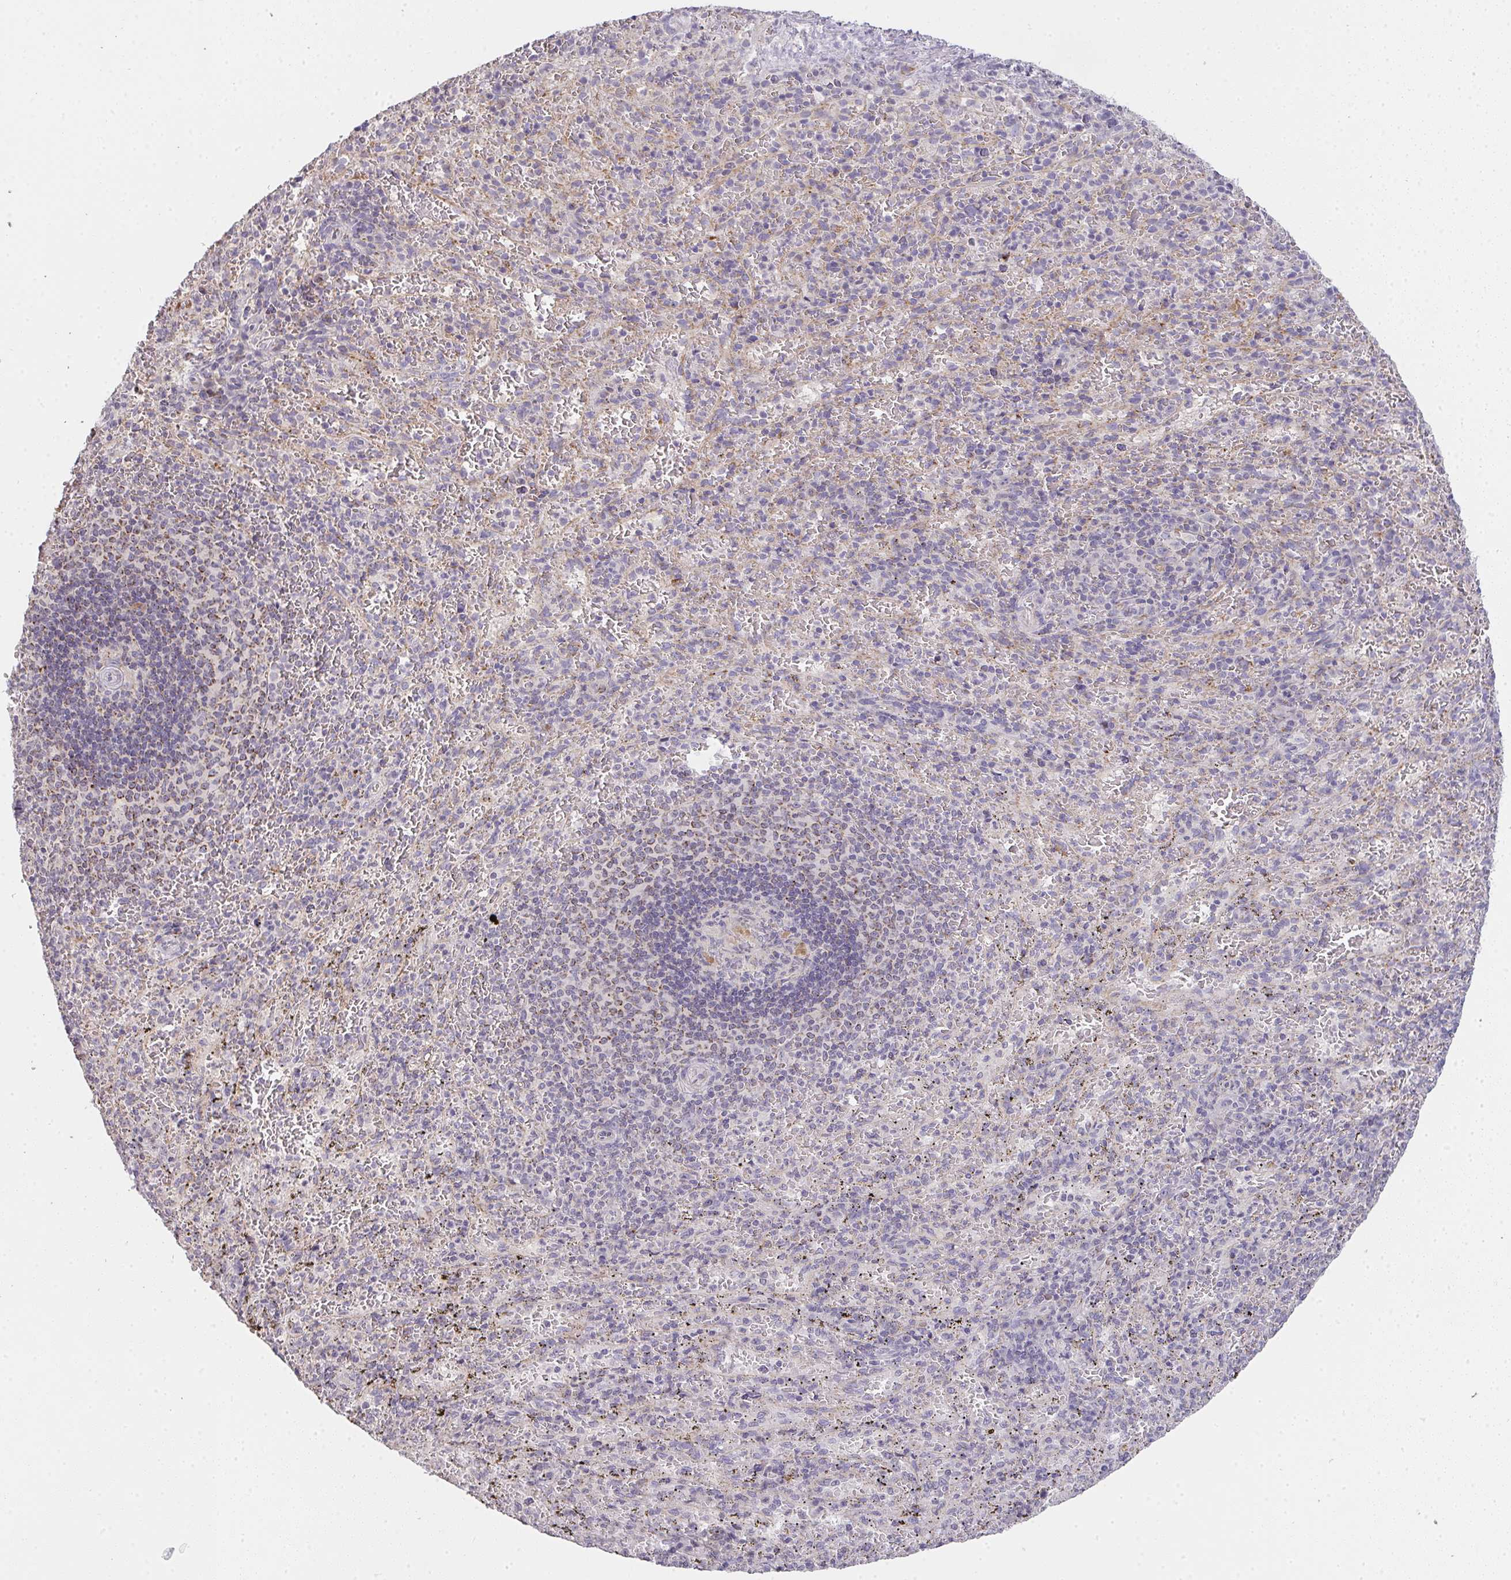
{"staining": {"intensity": "negative", "quantity": "none", "location": "none"}, "tissue": "spleen", "cell_type": "Cells in red pulp", "image_type": "normal", "snomed": [{"axis": "morphology", "description": "Normal tissue, NOS"}, {"axis": "topography", "description": "Spleen"}], "caption": "IHC micrograph of unremarkable human spleen stained for a protein (brown), which displays no expression in cells in red pulp.", "gene": "TMEM219", "patient": {"sex": "male", "age": 57}}